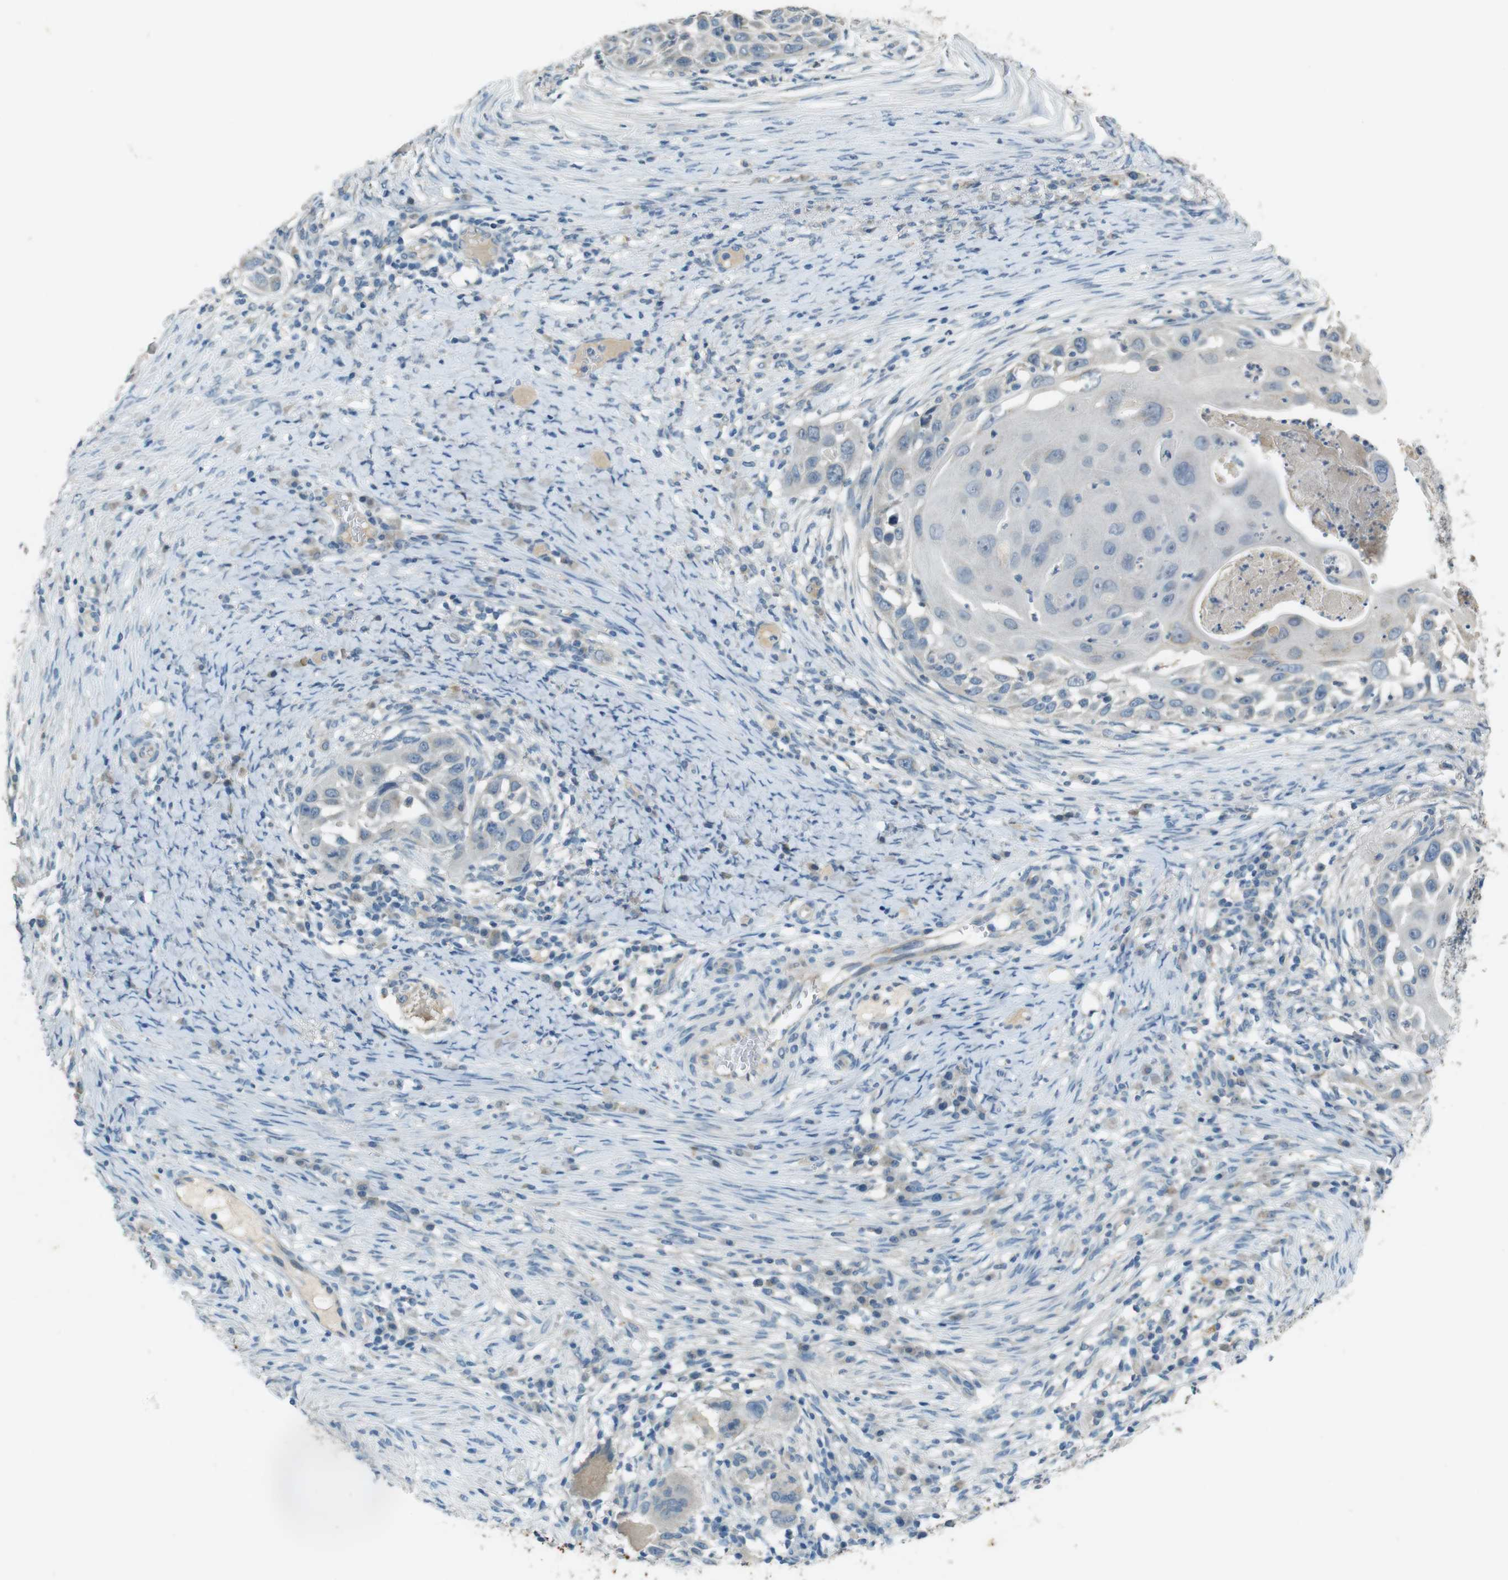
{"staining": {"intensity": "weak", "quantity": "25%-75%", "location": "cytoplasmic/membranous"}, "tissue": "skin cancer", "cell_type": "Tumor cells", "image_type": "cancer", "snomed": [{"axis": "morphology", "description": "Squamous cell carcinoma, NOS"}, {"axis": "topography", "description": "Skin"}], "caption": "Immunohistochemistry micrograph of squamous cell carcinoma (skin) stained for a protein (brown), which displays low levels of weak cytoplasmic/membranous positivity in approximately 25%-75% of tumor cells.", "gene": "MUC5B", "patient": {"sex": "female", "age": 44}}